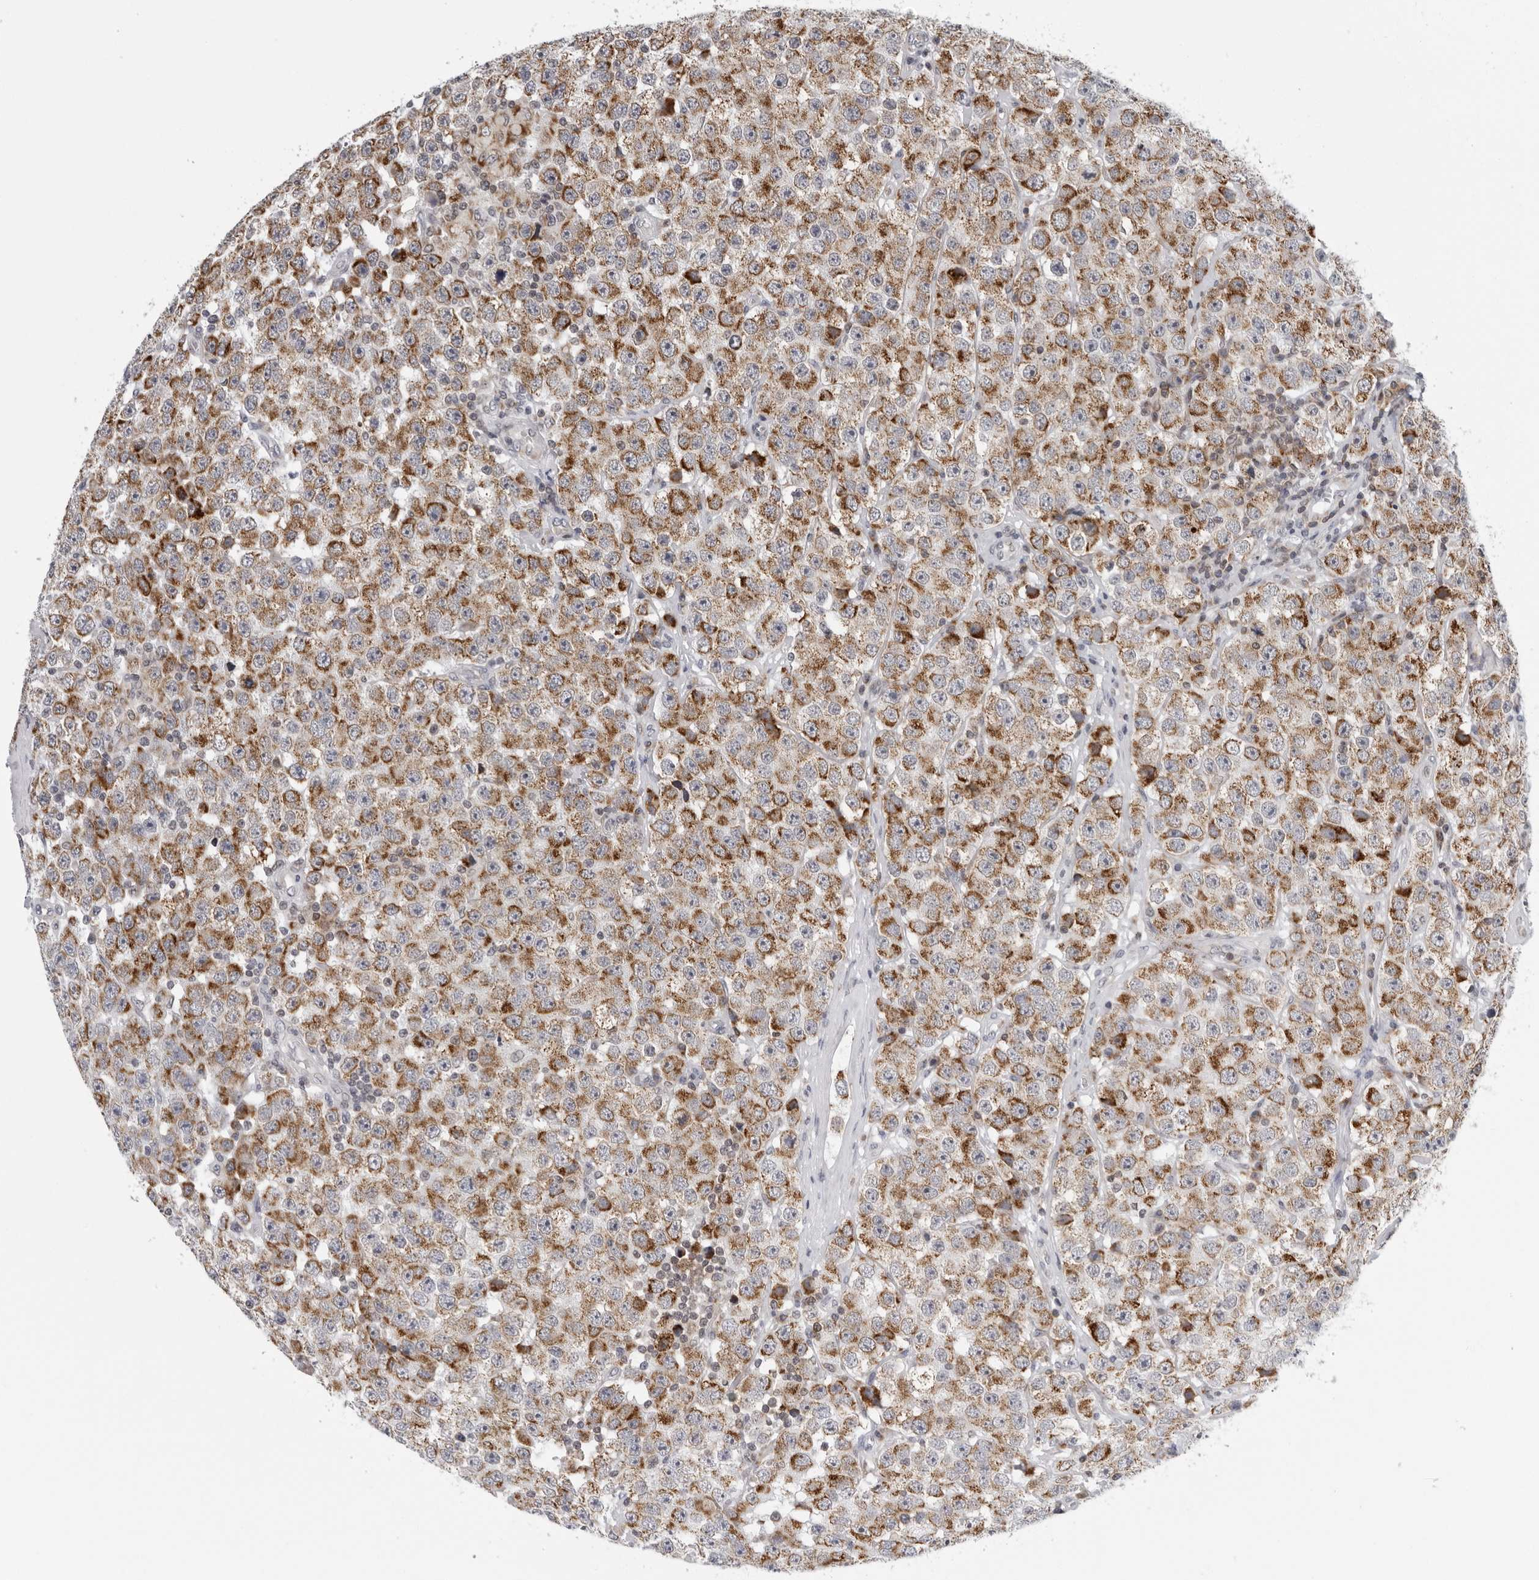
{"staining": {"intensity": "moderate", "quantity": ">75%", "location": "cytoplasmic/membranous"}, "tissue": "testis cancer", "cell_type": "Tumor cells", "image_type": "cancer", "snomed": [{"axis": "morphology", "description": "Seminoma, NOS"}, {"axis": "morphology", "description": "Carcinoma, Embryonal, NOS"}, {"axis": "topography", "description": "Testis"}], "caption": "An IHC image of neoplastic tissue is shown. Protein staining in brown highlights moderate cytoplasmic/membranous positivity in testis cancer within tumor cells. Immunohistochemistry stains the protein in brown and the nuclei are stained blue.", "gene": "CPT2", "patient": {"sex": "male", "age": 28}}